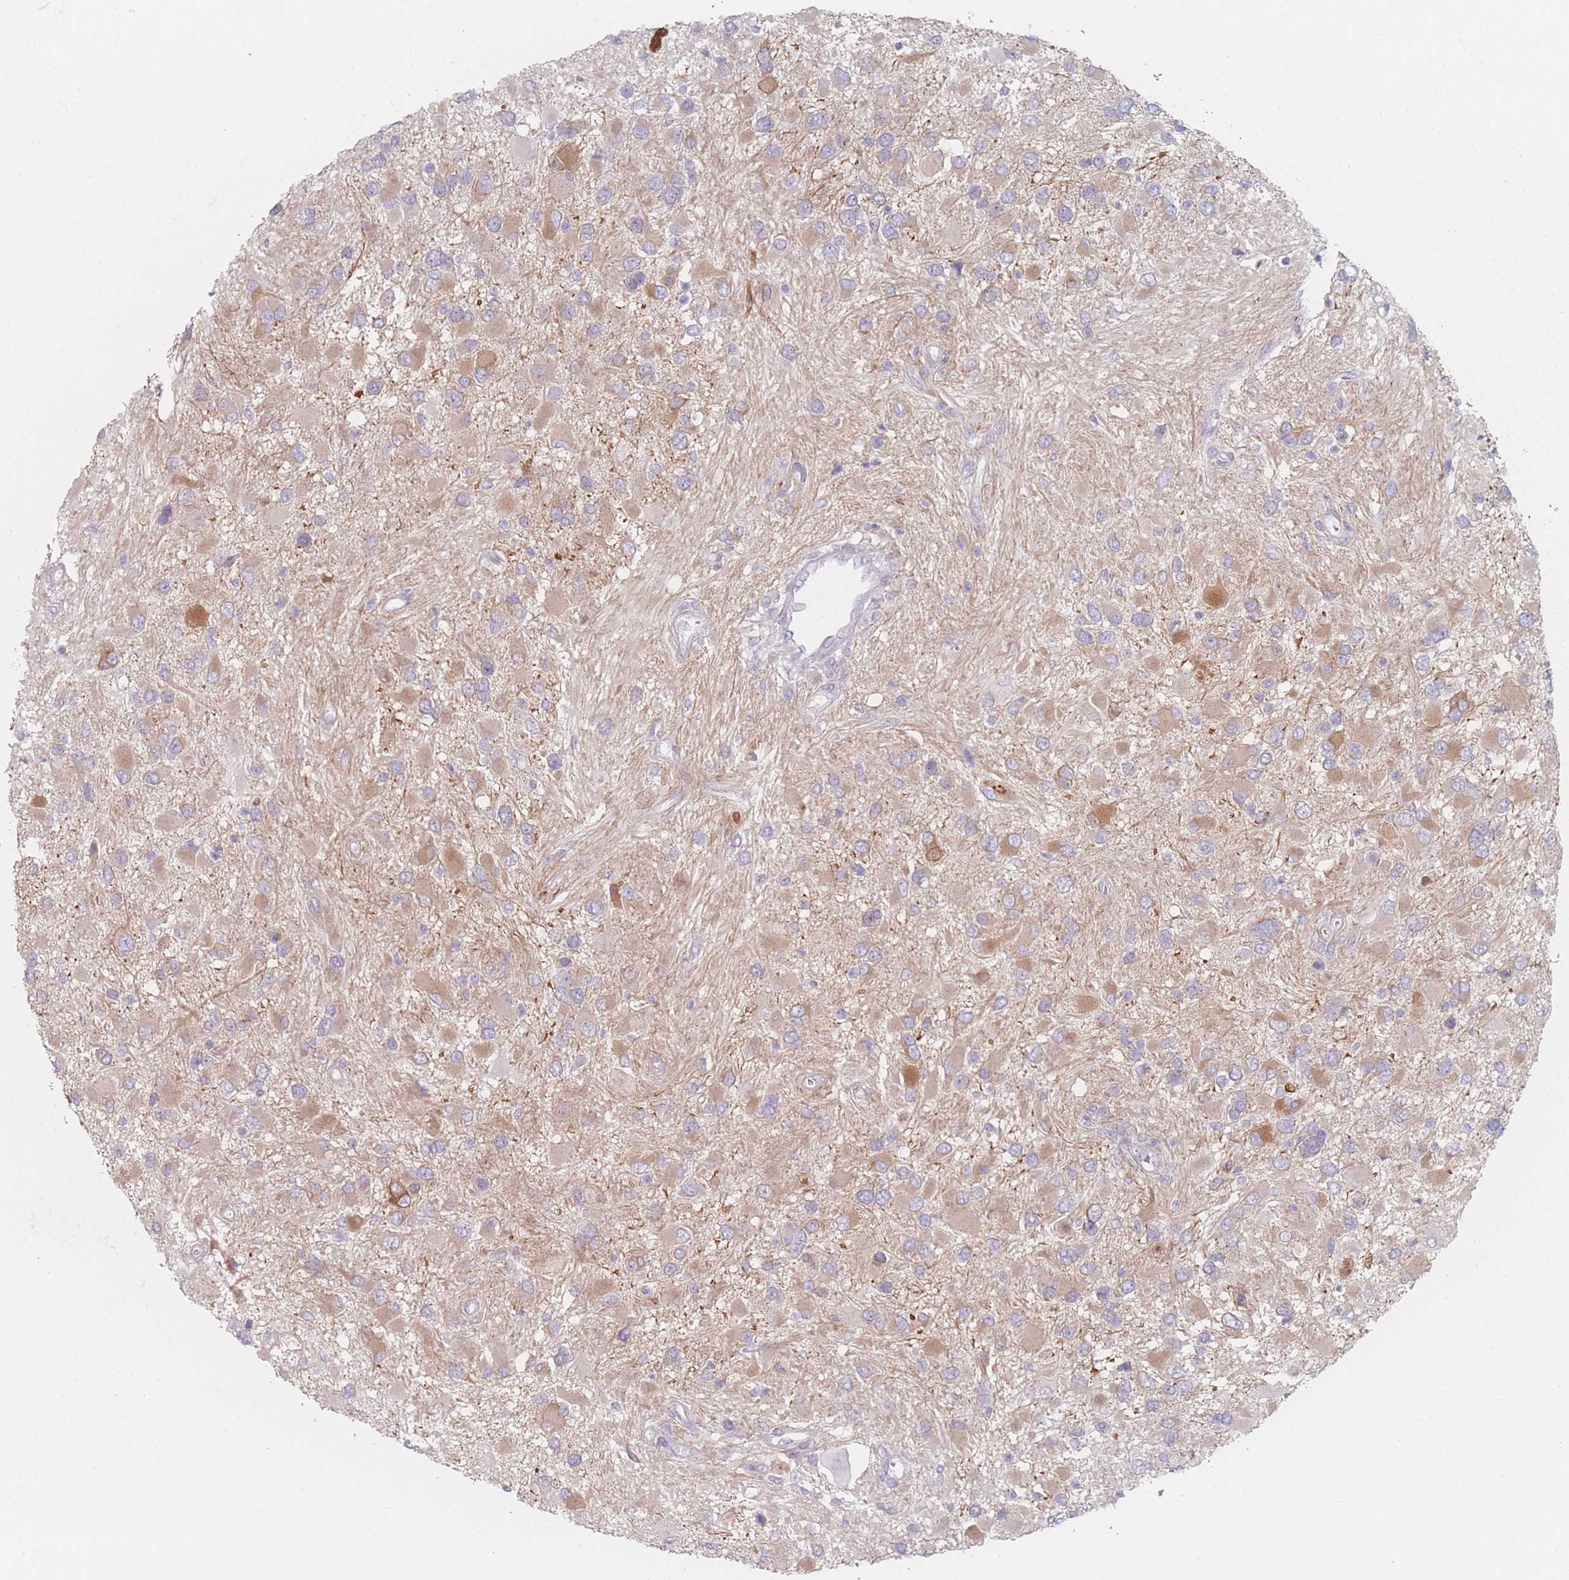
{"staining": {"intensity": "weak", "quantity": ">75%", "location": "cytoplasmic/membranous"}, "tissue": "glioma", "cell_type": "Tumor cells", "image_type": "cancer", "snomed": [{"axis": "morphology", "description": "Glioma, malignant, High grade"}, {"axis": "topography", "description": "Brain"}], "caption": "Glioma was stained to show a protein in brown. There is low levels of weak cytoplasmic/membranous staining in about >75% of tumor cells.", "gene": "RNF4", "patient": {"sex": "male", "age": 53}}